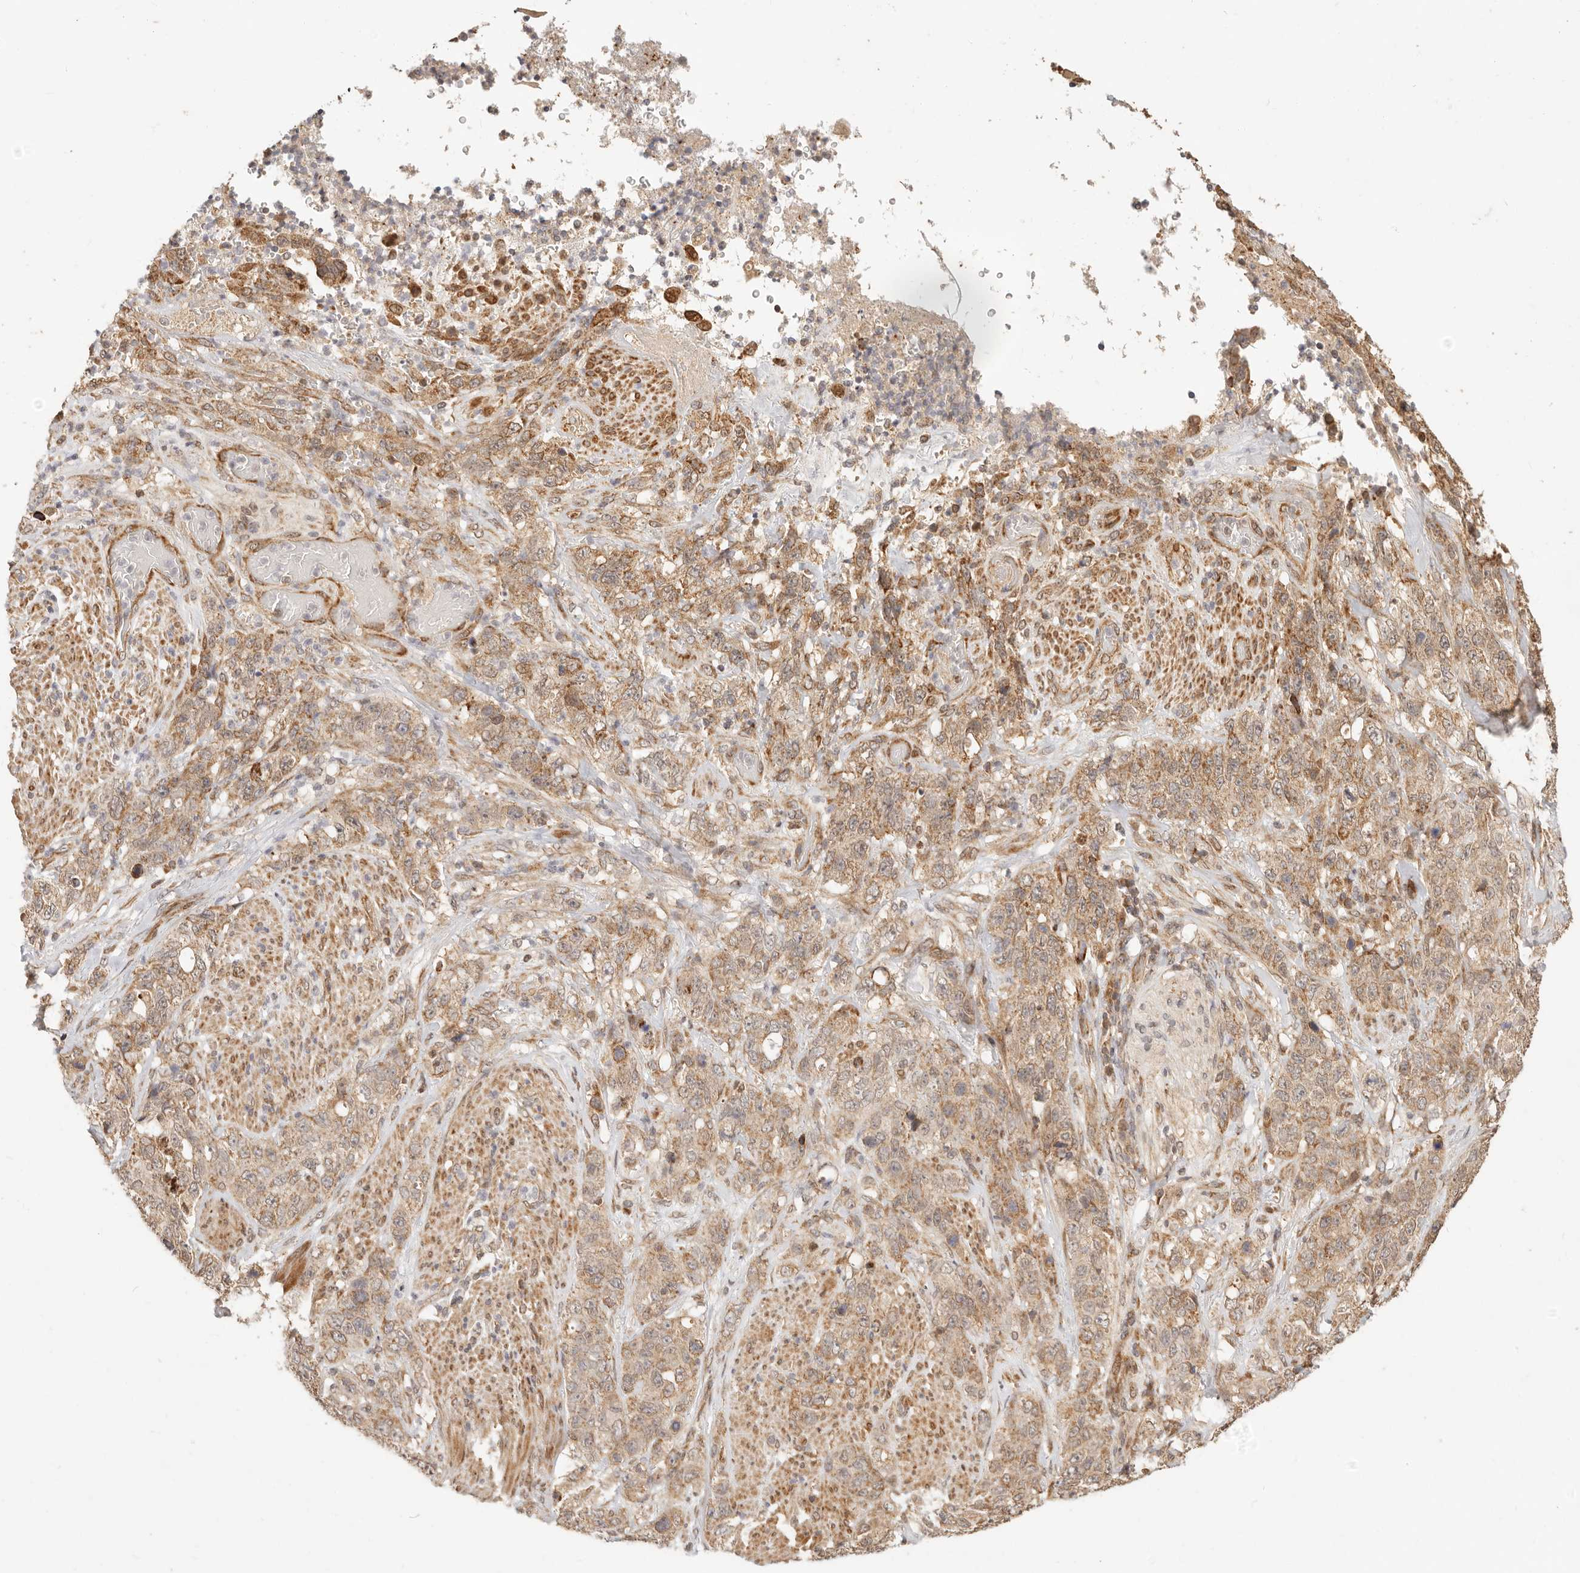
{"staining": {"intensity": "moderate", "quantity": ">75%", "location": "cytoplasmic/membranous"}, "tissue": "stomach cancer", "cell_type": "Tumor cells", "image_type": "cancer", "snomed": [{"axis": "morphology", "description": "Adenocarcinoma, NOS"}, {"axis": "topography", "description": "Stomach"}], "caption": "About >75% of tumor cells in human adenocarcinoma (stomach) display moderate cytoplasmic/membranous protein expression as visualized by brown immunohistochemical staining.", "gene": "TIMM17A", "patient": {"sex": "male", "age": 48}}